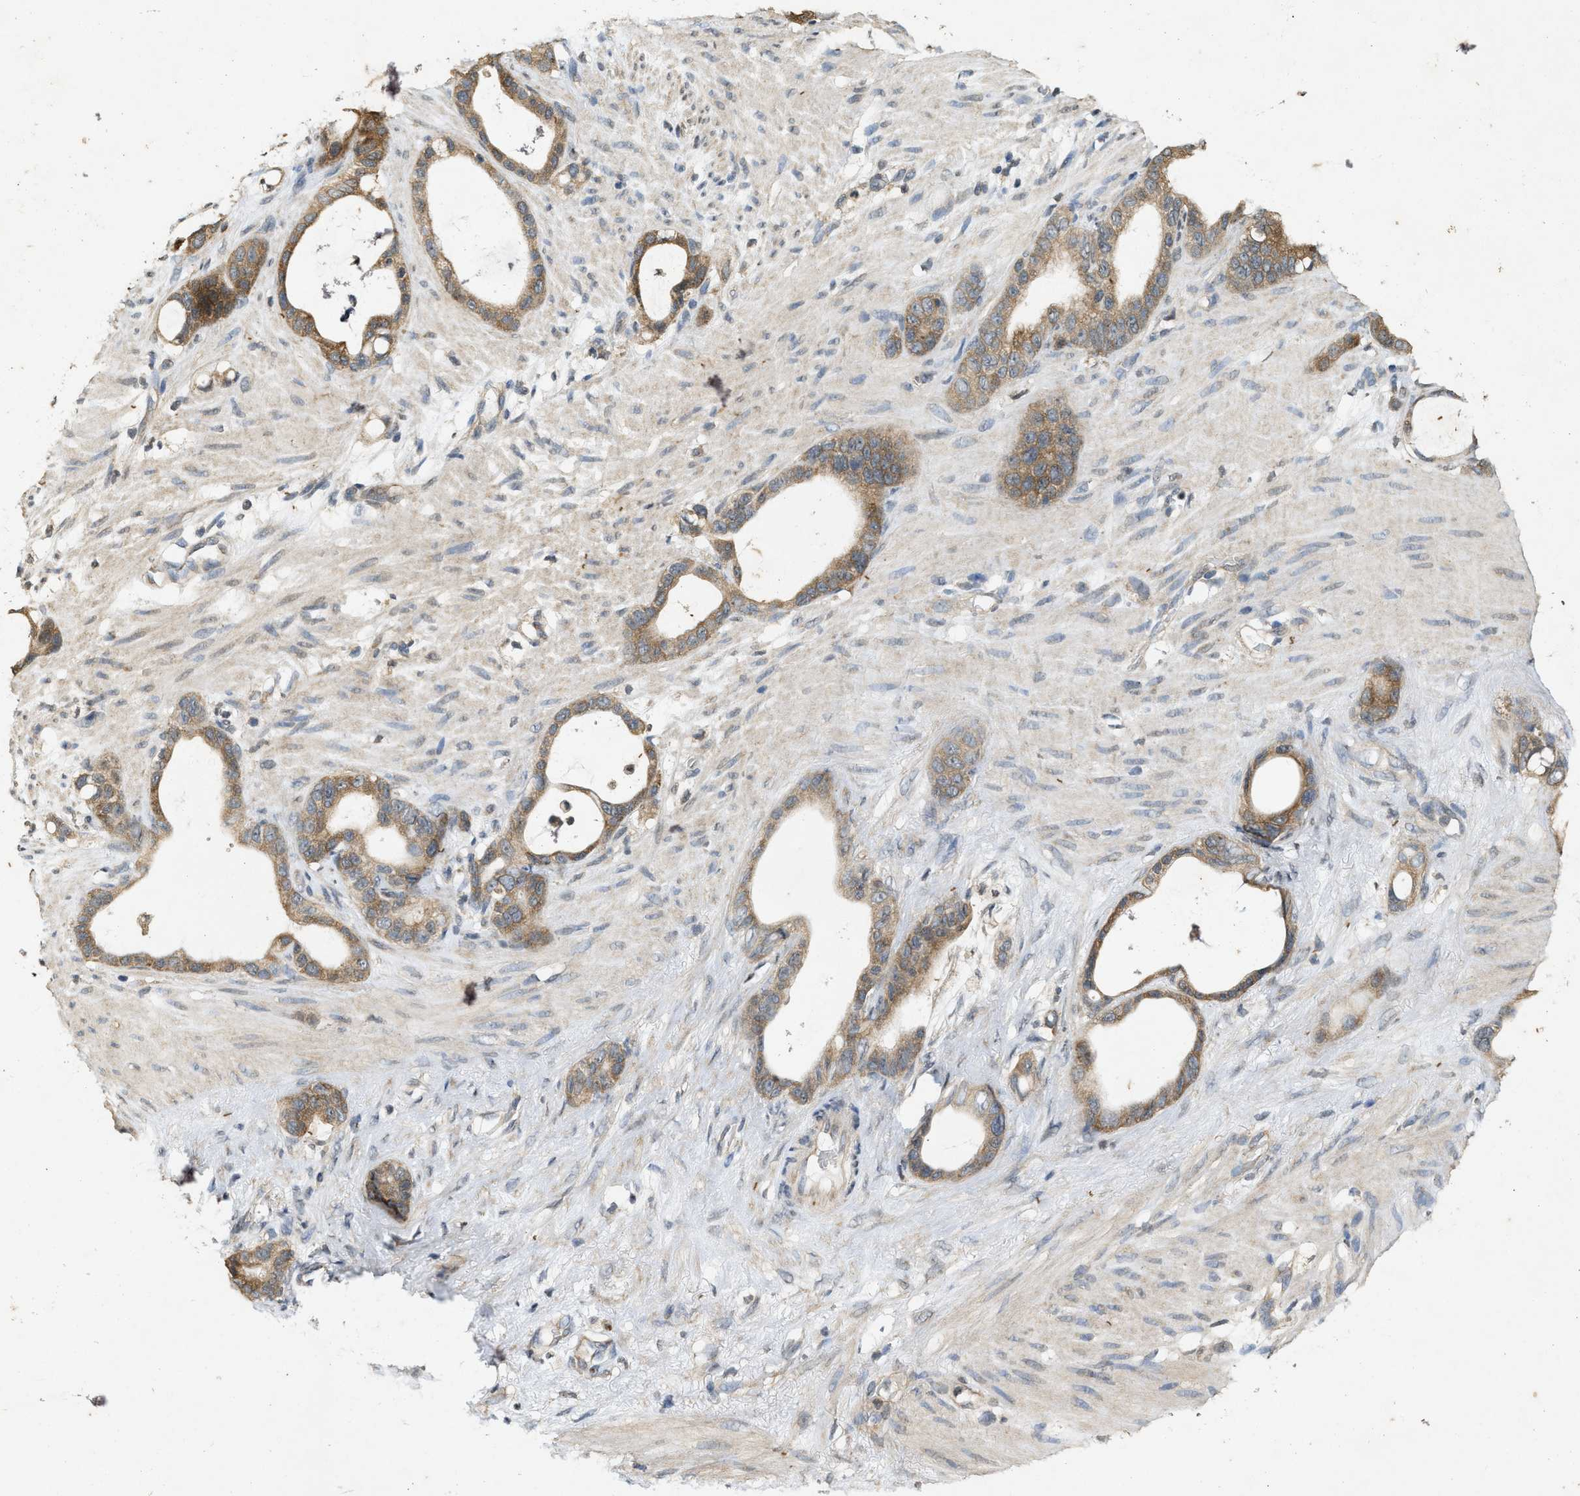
{"staining": {"intensity": "moderate", "quantity": ">75%", "location": "cytoplasmic/membranous"}, "tissue": "stomach cancer", "cell_type": "Tumor cells", "image_type": "cancer", "snomed": [{"axis": "morphology", "description": "Adenocarcinoma, NOS"}, {"axis": "topography", "description": "Stomach"}], "caption": "About >75% of tumor cells in stomach cancer show moderate cytoplasmic/membranous protein staining as visualized by brown immunohistochemical staining.", "gene": "KIF21A", "patient": {"sex": "female", "age": 75}}